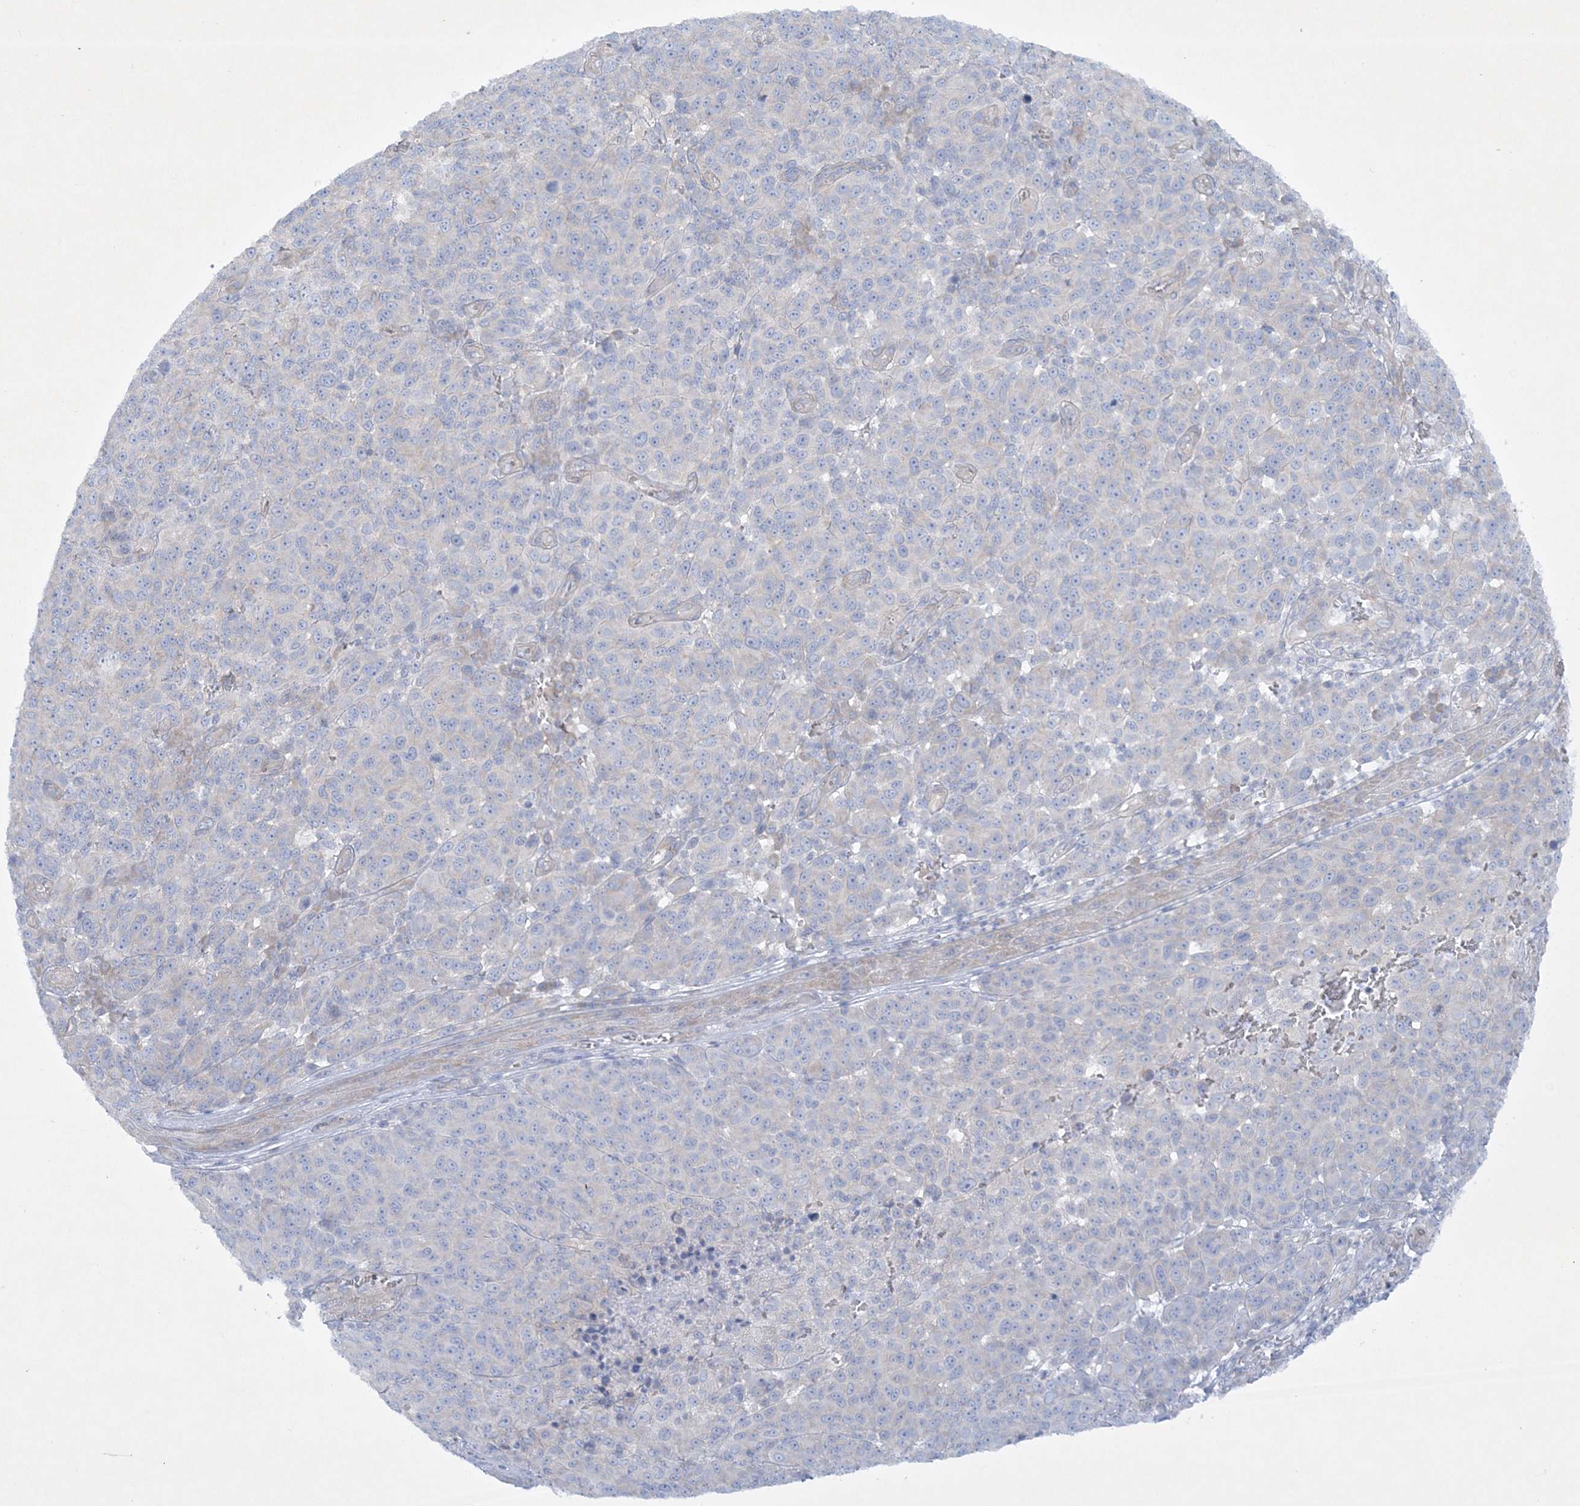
{"staining": {"intensity": "negative", "quantity": "none", "location": "none"}, "tissue": "melanoma", "cell_type": "Tumor cells", "image_type": "cancer", "snomed": [{"axis": "morphology", "description": "Malignant melanoma, NOS"}, {"axis": "topography", "description": "Skin"}], "caption": "Histopathology image shows no significant protein staining in tumor cells of melanoma.", "gene": "FARSB", "patient": {"sex": "male", "age": 49}}